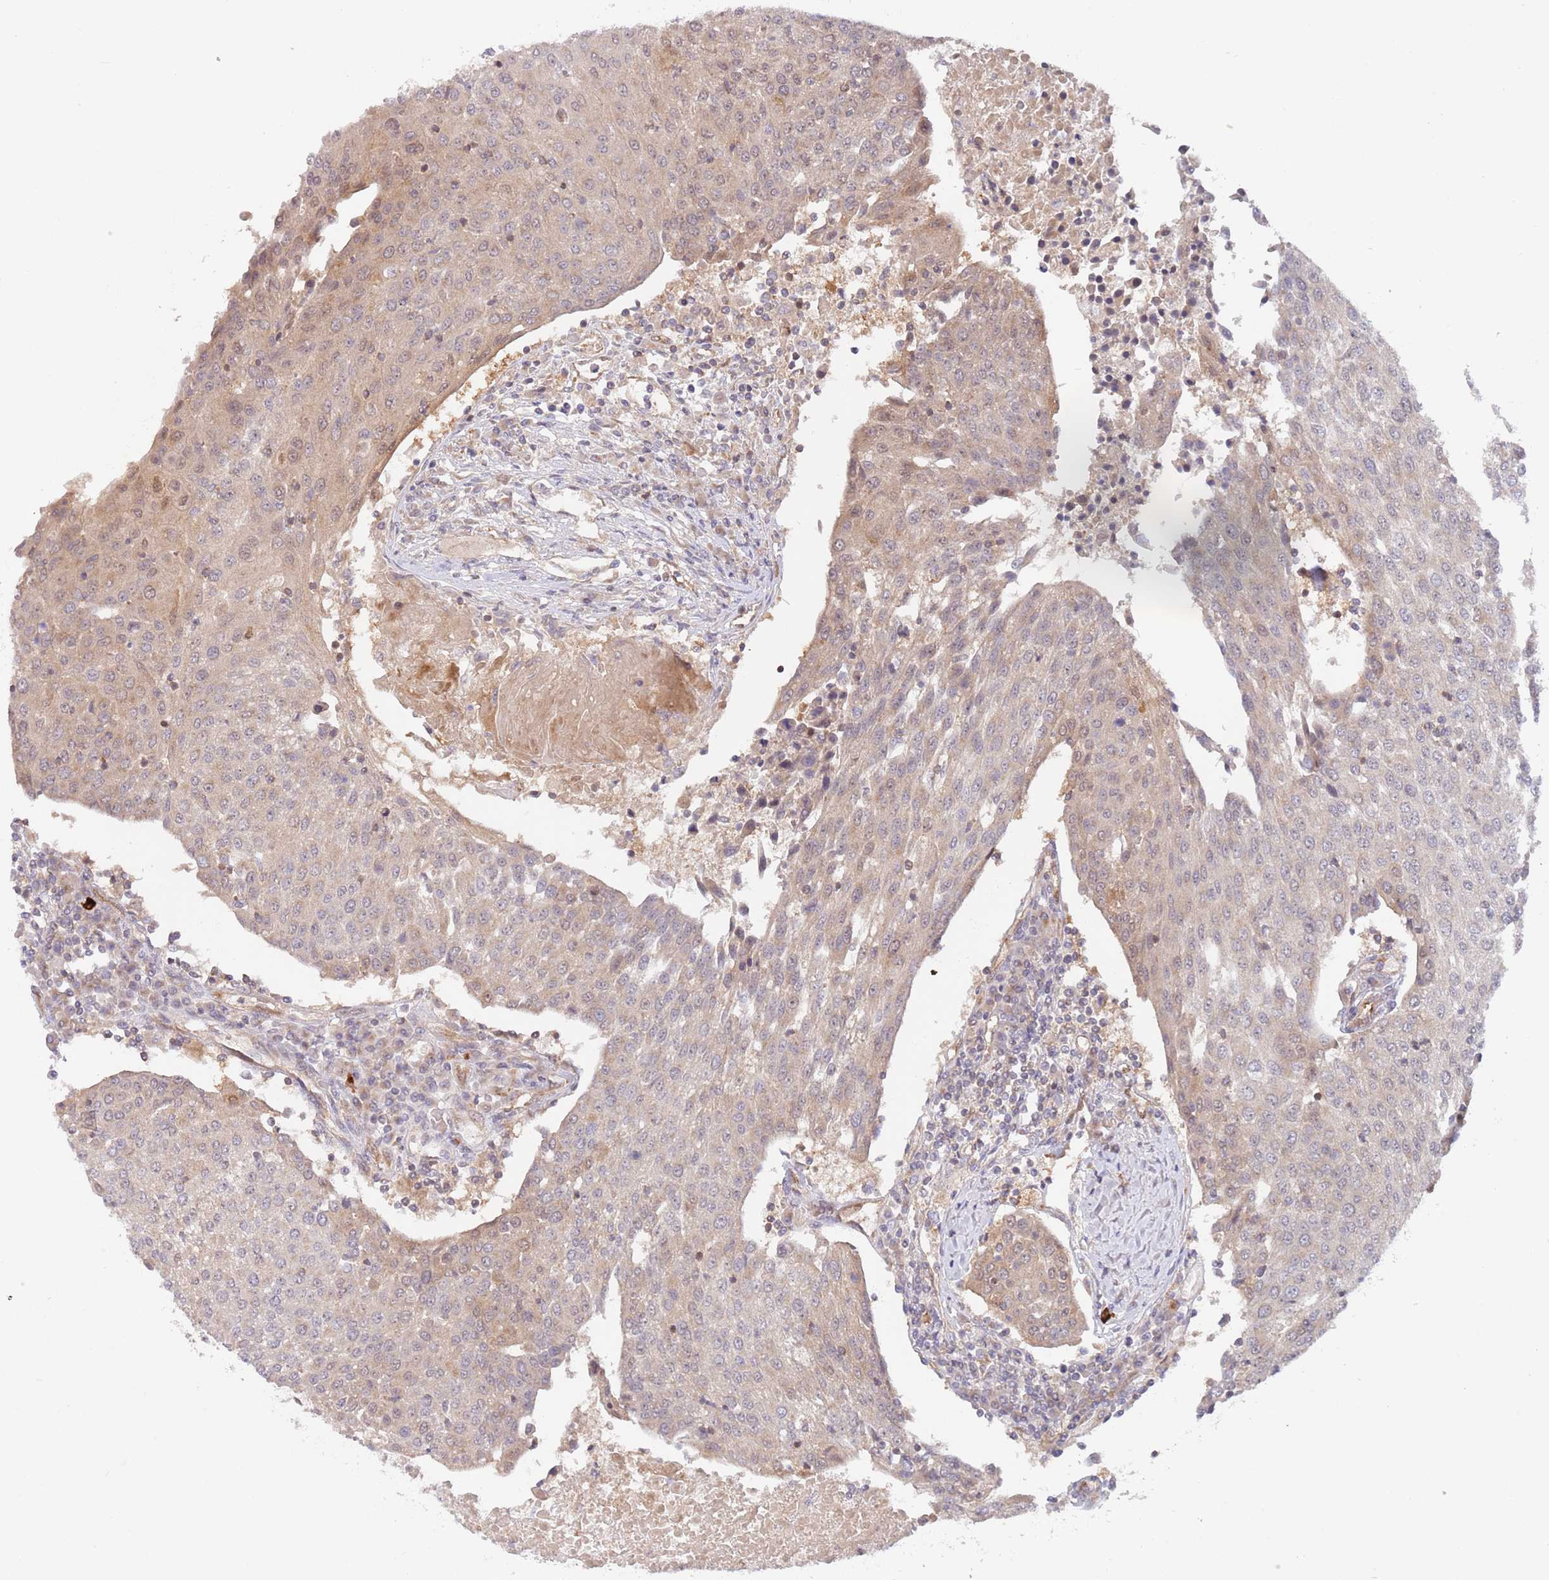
{"staining": {"intensity": "weak", "quantity": "25%-75%", "location": "cytoplasmic/membranous,nuclear"}, "tissue": "urothelial cancer", "cell_type": "Tumor cells", "image_type": "cancer", "snomed": [{"axis": "morphology", "description": "Urothelial carcinoma, High grade"}, {"axis": "topography", "description": "Urinary bladder"}], "caption": "Immunohistochemical staining of human urothelial cancer displays weak cytoplasmic/membranous and nuclear protein expression in approximately 25%-75% of tumor cells.", "gene": "GUK1", "patient": {"sex": "female", "age": 85}}